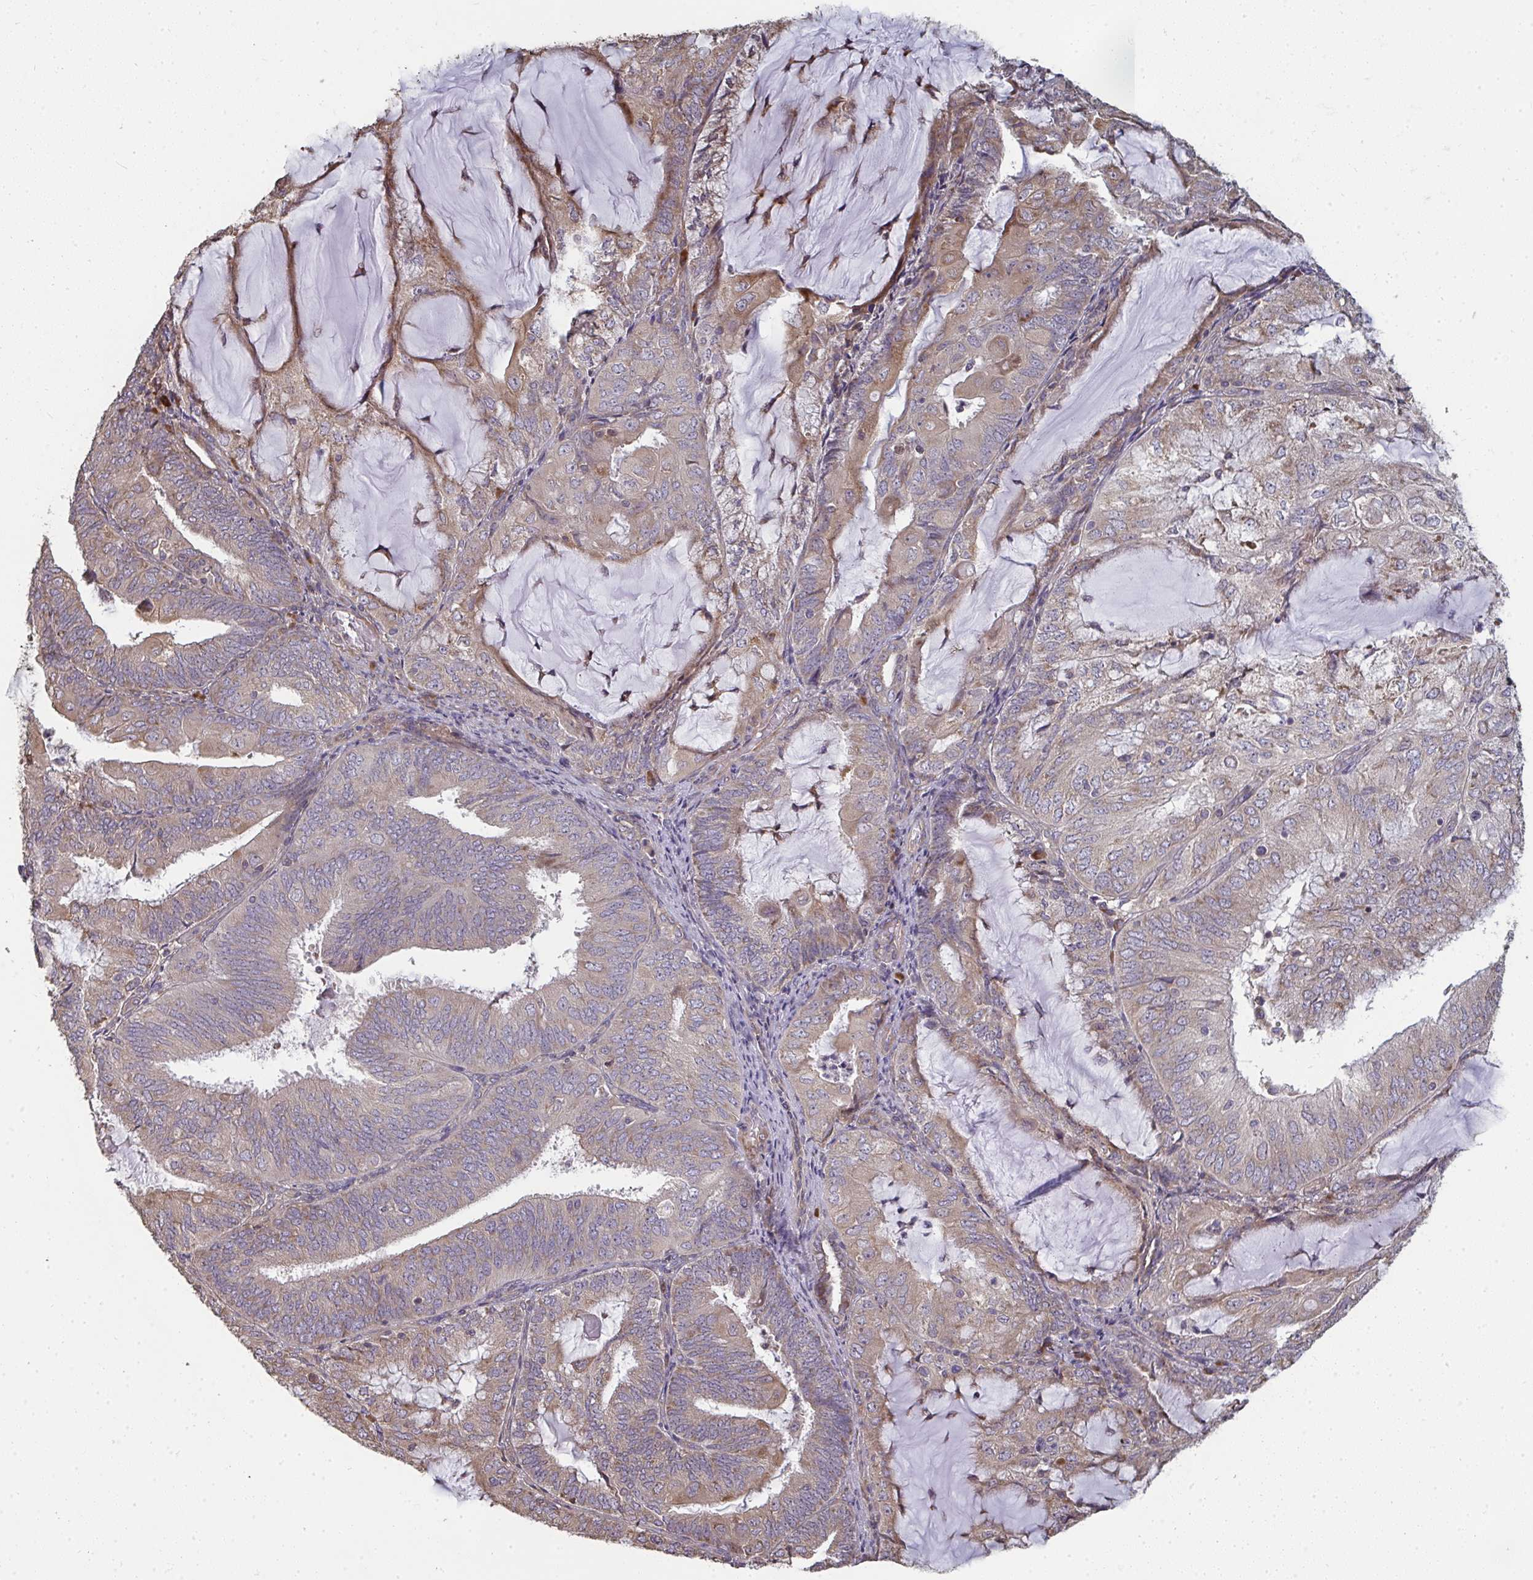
{"staining": {"intensity": "weak", "quantity": "25%-75%", "location": "cytoplasmic/membranous"}, "tissue": "endometrial cancer", "cell_type": "Tumor cells", "image_type": "cancer", "snomed": [{"axis": "morphology", "description": "Adenocarcinoma, NOS"}, {"axis": "topography", "description": "Endometrium"}], "caption": "A micrograph of human endometrial cancer (adenocarcinoma) stained for a protein demonstrates weak cytoplasmic/membranous brown staining in tumor cells.", "gene": "ZFYVE28", "patient": {"sex": "female", "age": 81}}